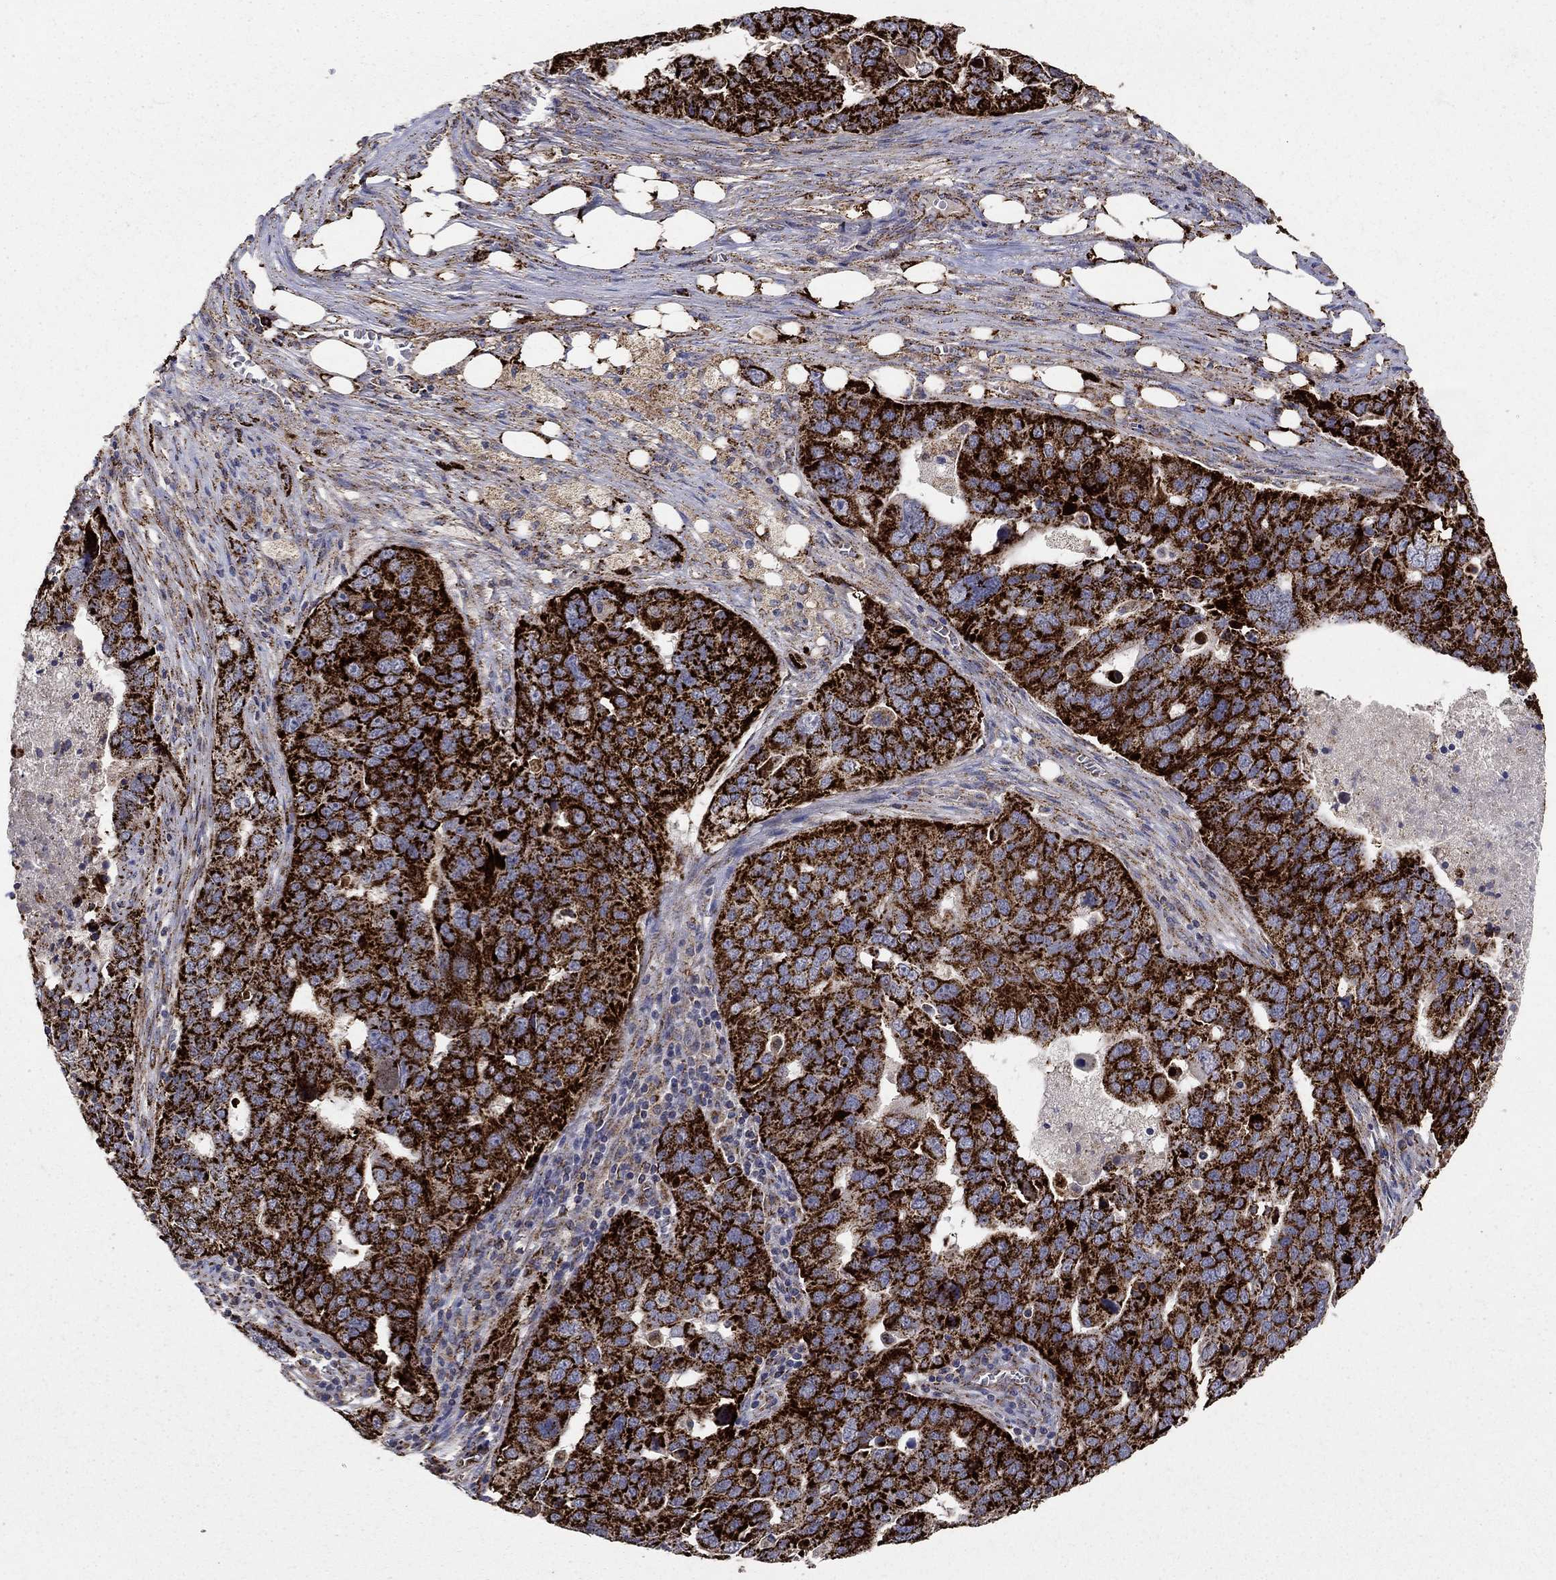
{"staining": {"intensity": "strong", "quantity": ">75%", "location": "cytoplasmic/membranous"}, "tissue": "ovarian cancer", "cell_type": "Tumor cells", "image_type": "cancer", "snomed": [{"axis": "morphology", "description": "Carcinoma, endometroid"}, {"axis": "topography", "description": "Soft tissue"}, {"axis": "topography", "description": "Ovary"}], "caption": "Strong cytoplasmic/membranous staining for a protein is identified in approximately >75% of tumor cells of ovarian endometroid carcinoma using IHC.", "gene": "GCSH", "patient": {"sex": "female", "age": 52}}